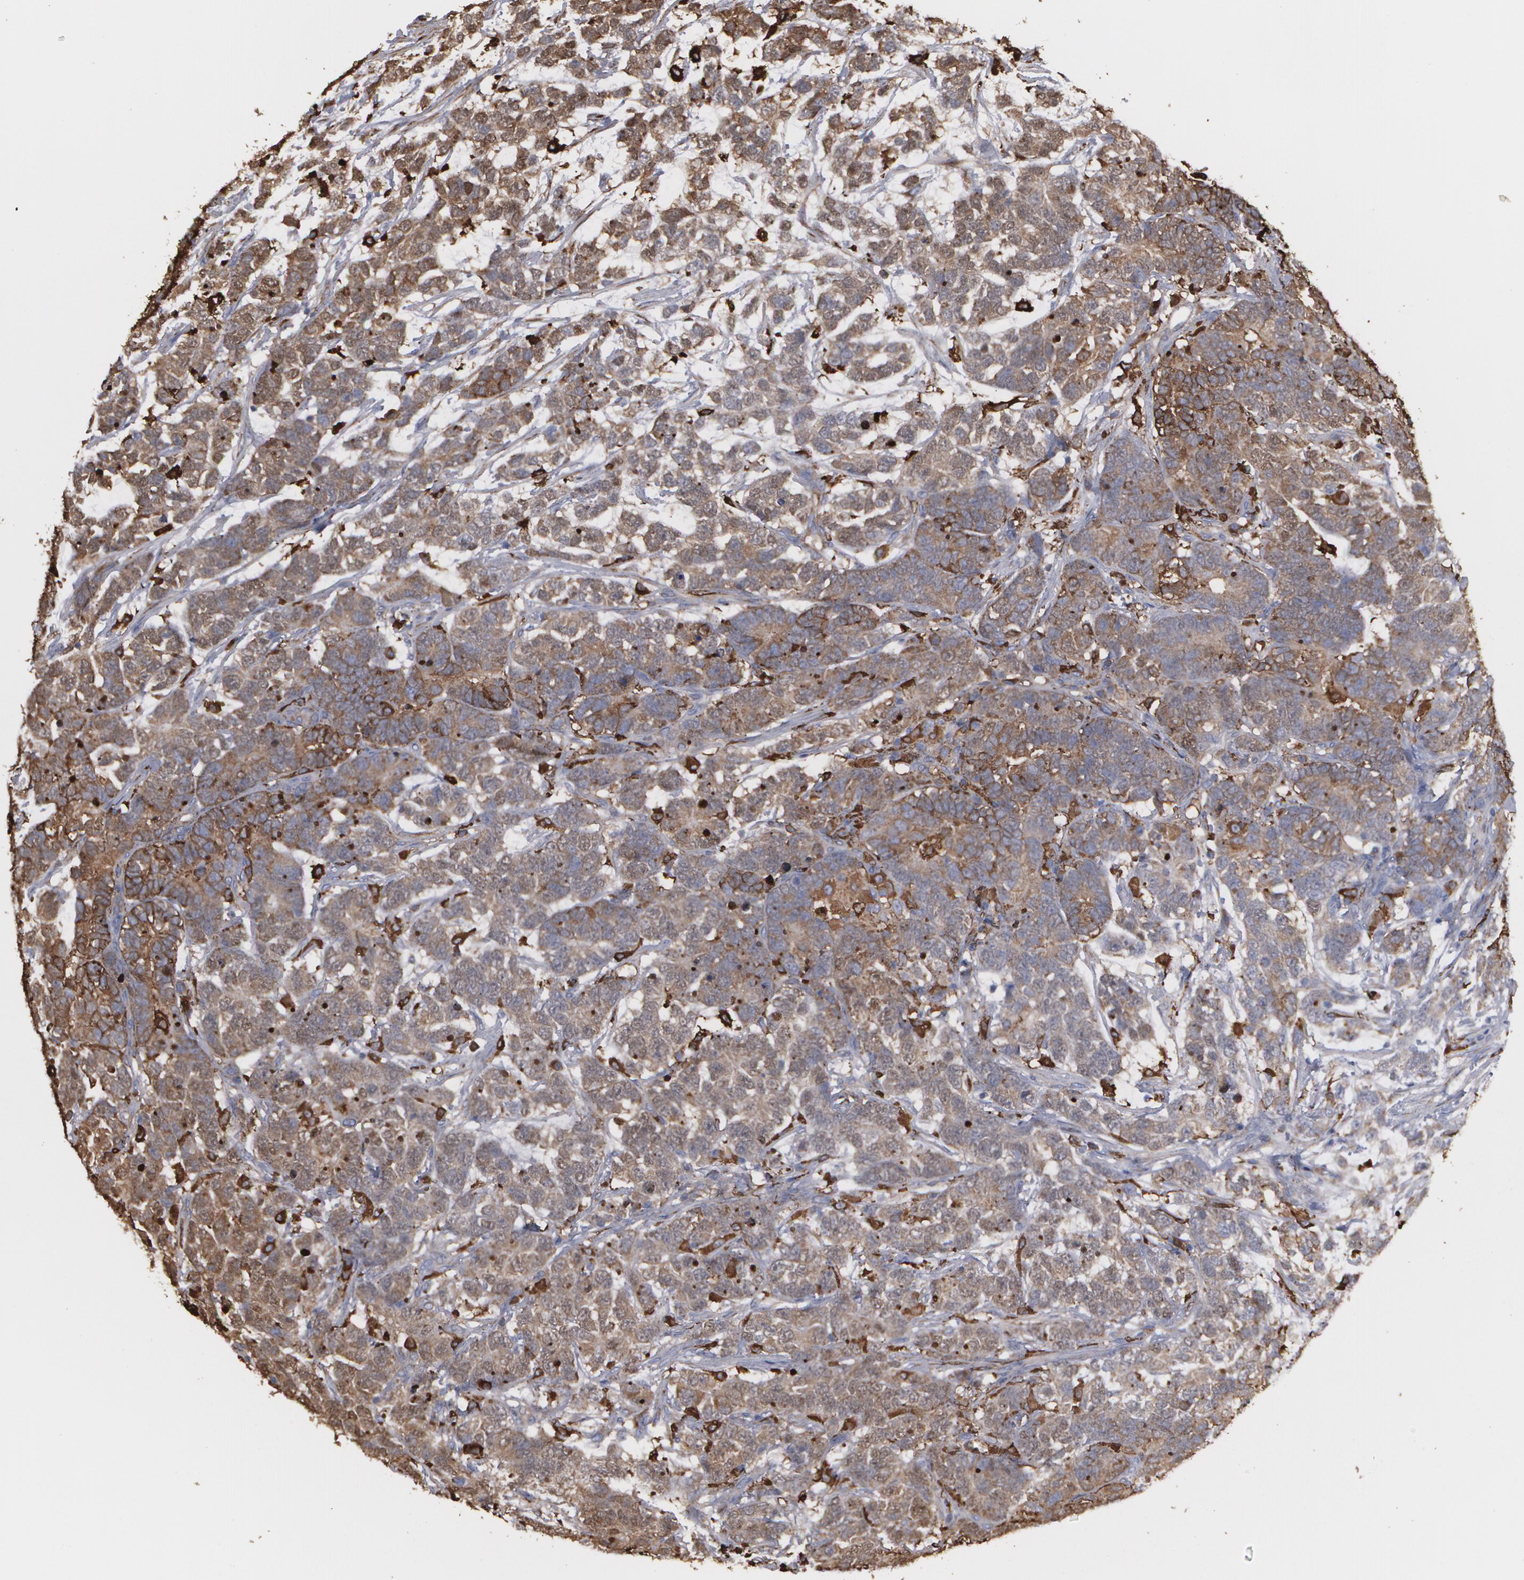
{"staining": {"intensity": "moderate", "quantity": ">75%", "location": "cytoplasmic/membranous"}, "tissue": "testis cancer", "cell_type": "Tumor cells", "image_type": "cancer", "snomed": [{"axis": "morphology", "description": "Carcinoma, Embryonal, NOS"}, {"axis": "topography", "description": "Testis"}], "caption": "Moderate cytoplasmic/membranous staining is appreciated in about >75% of tumor cells in testis cancer (embryonal carcinoma).", "gene": "ODC1", "patient": {"sex": "male", "age": 26}}